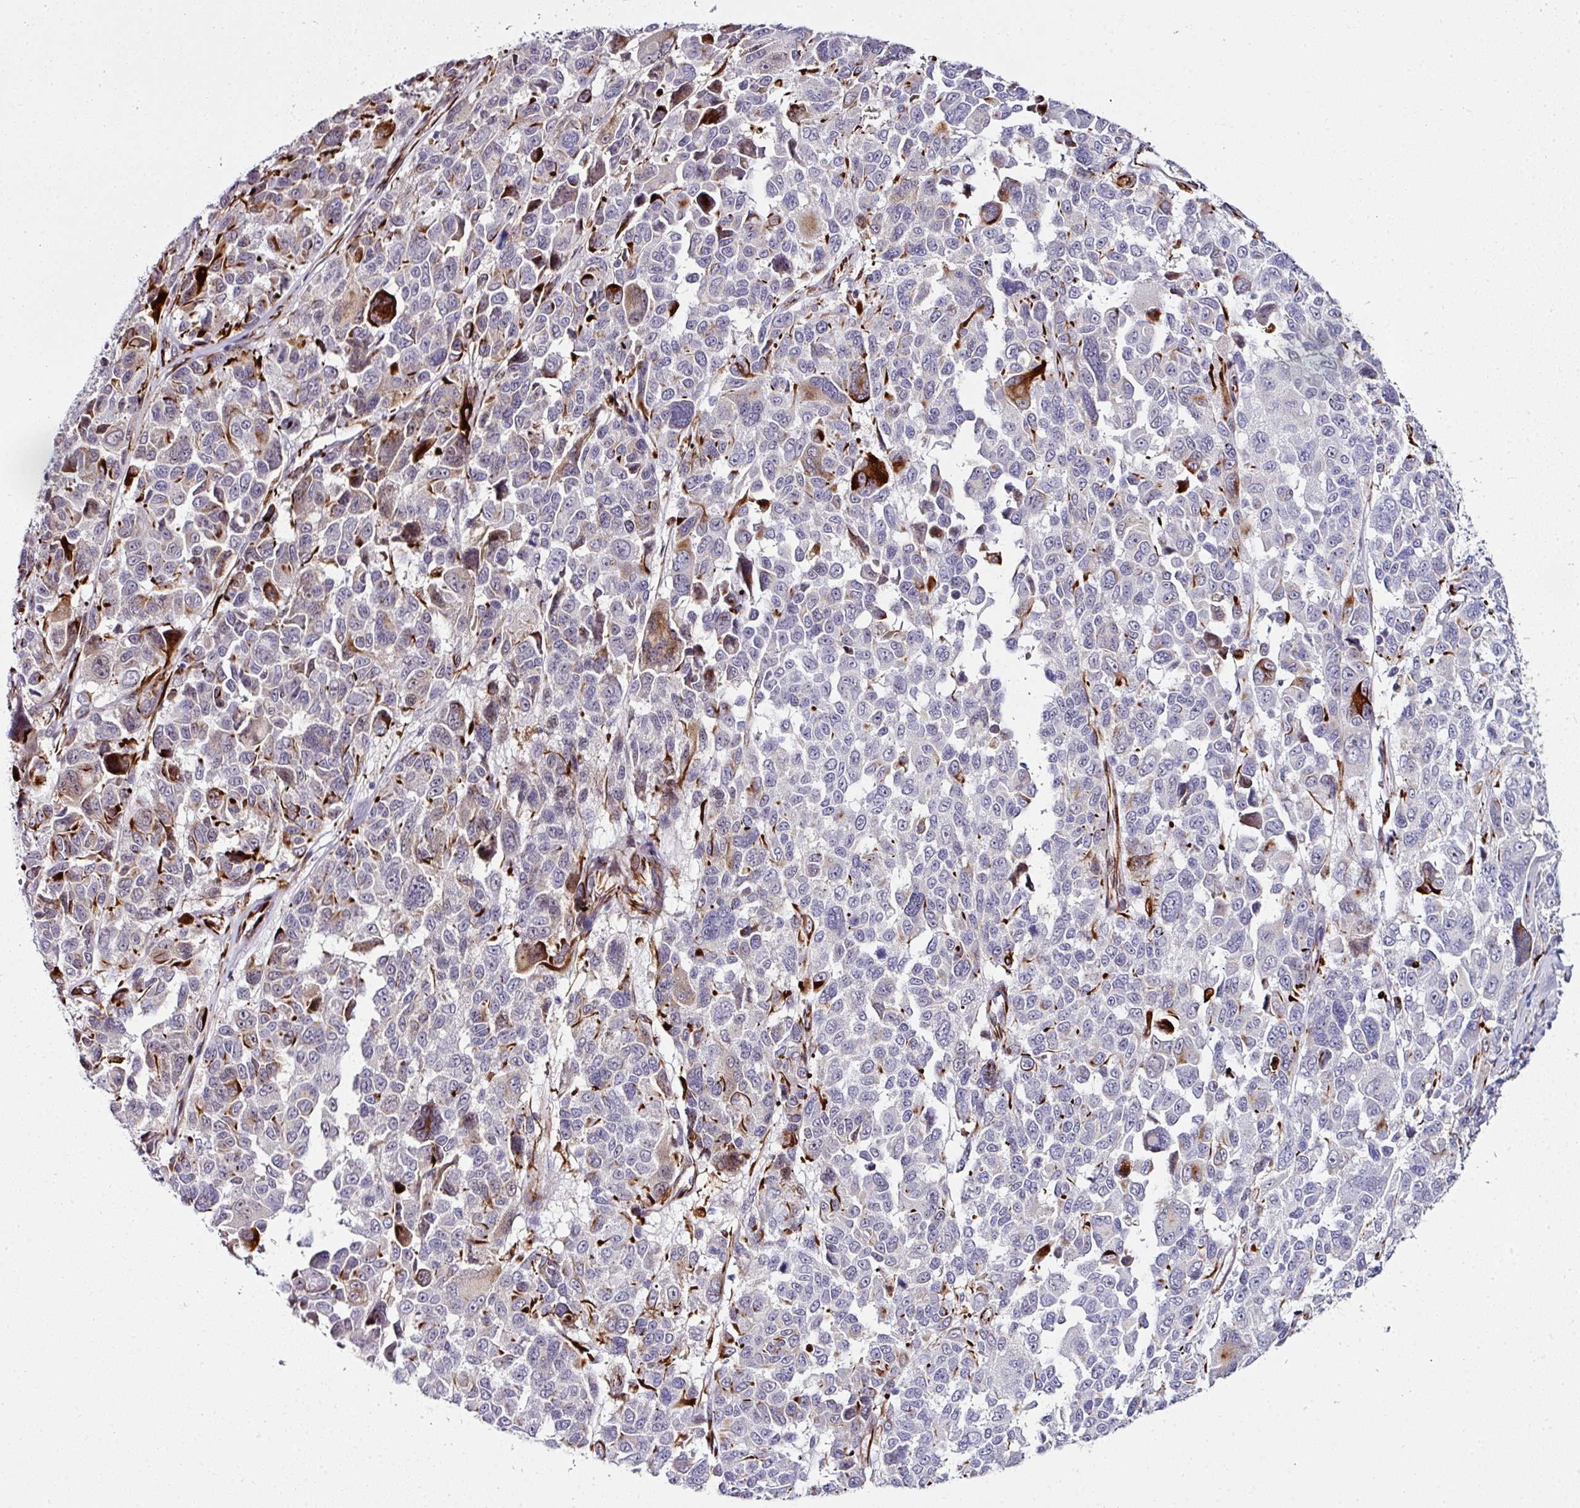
{"staining": {"intensity": "strong", "quantity": "<25%", "location": "cytoplasmic/membranous"}, "tissue": "melanoma", "cell_type": "Tumor cells", "image_type": "cancer", "snomed": [{"axis": "morphology", "description": "Malignant melanoma, NOS"}, {"axis": "topography", "description": "Skin"}], "caption": "A brown stain highlights strong cytoplasmic/membranous staining of a protein in human malignant melanoma tumor cells.", "gene": "TMPRSS9", "patient": {"sex": "female", "age": 66}}